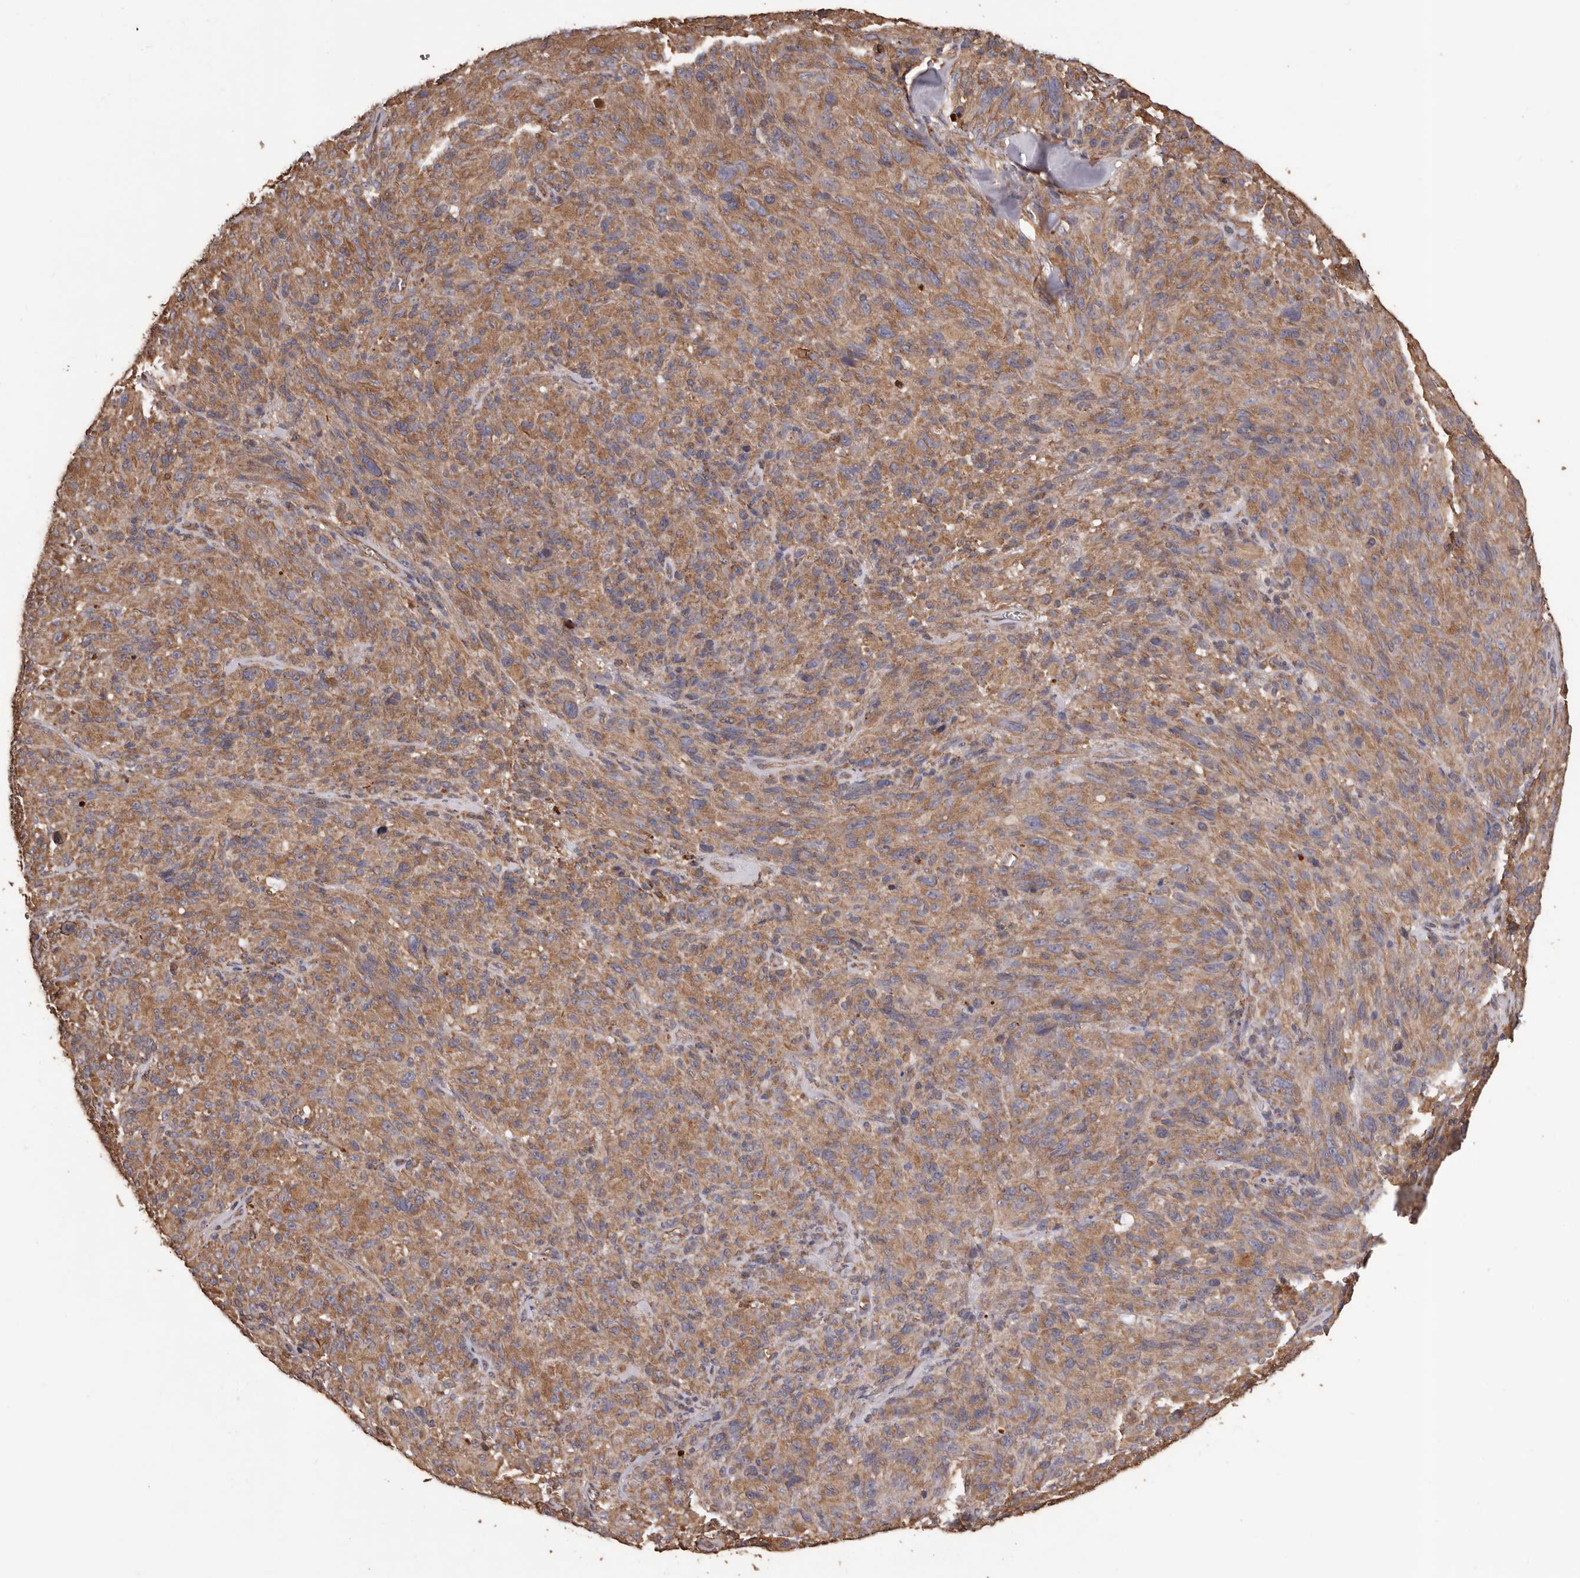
{"staining": {"intensity": "moderate", "quantity": ">75%", "location": "cytoplasmic/membranous"}, "tissue": "melanoma", "cell_type": "Tumor cells", "image_type": "cancer", "snomed": [{"axis": "morphology", "description": "Malignant melanoma, NOS"}, {"axis": "topography", "description": "Skin of head"}], "caption": "Protein staining of malignant melanoma tissue shows moderate cytoplasmic/membranous staining in approximately >75% of tumor cells.", "gene": "CEP104", "patient": {"sex": "male", "age": 96}}